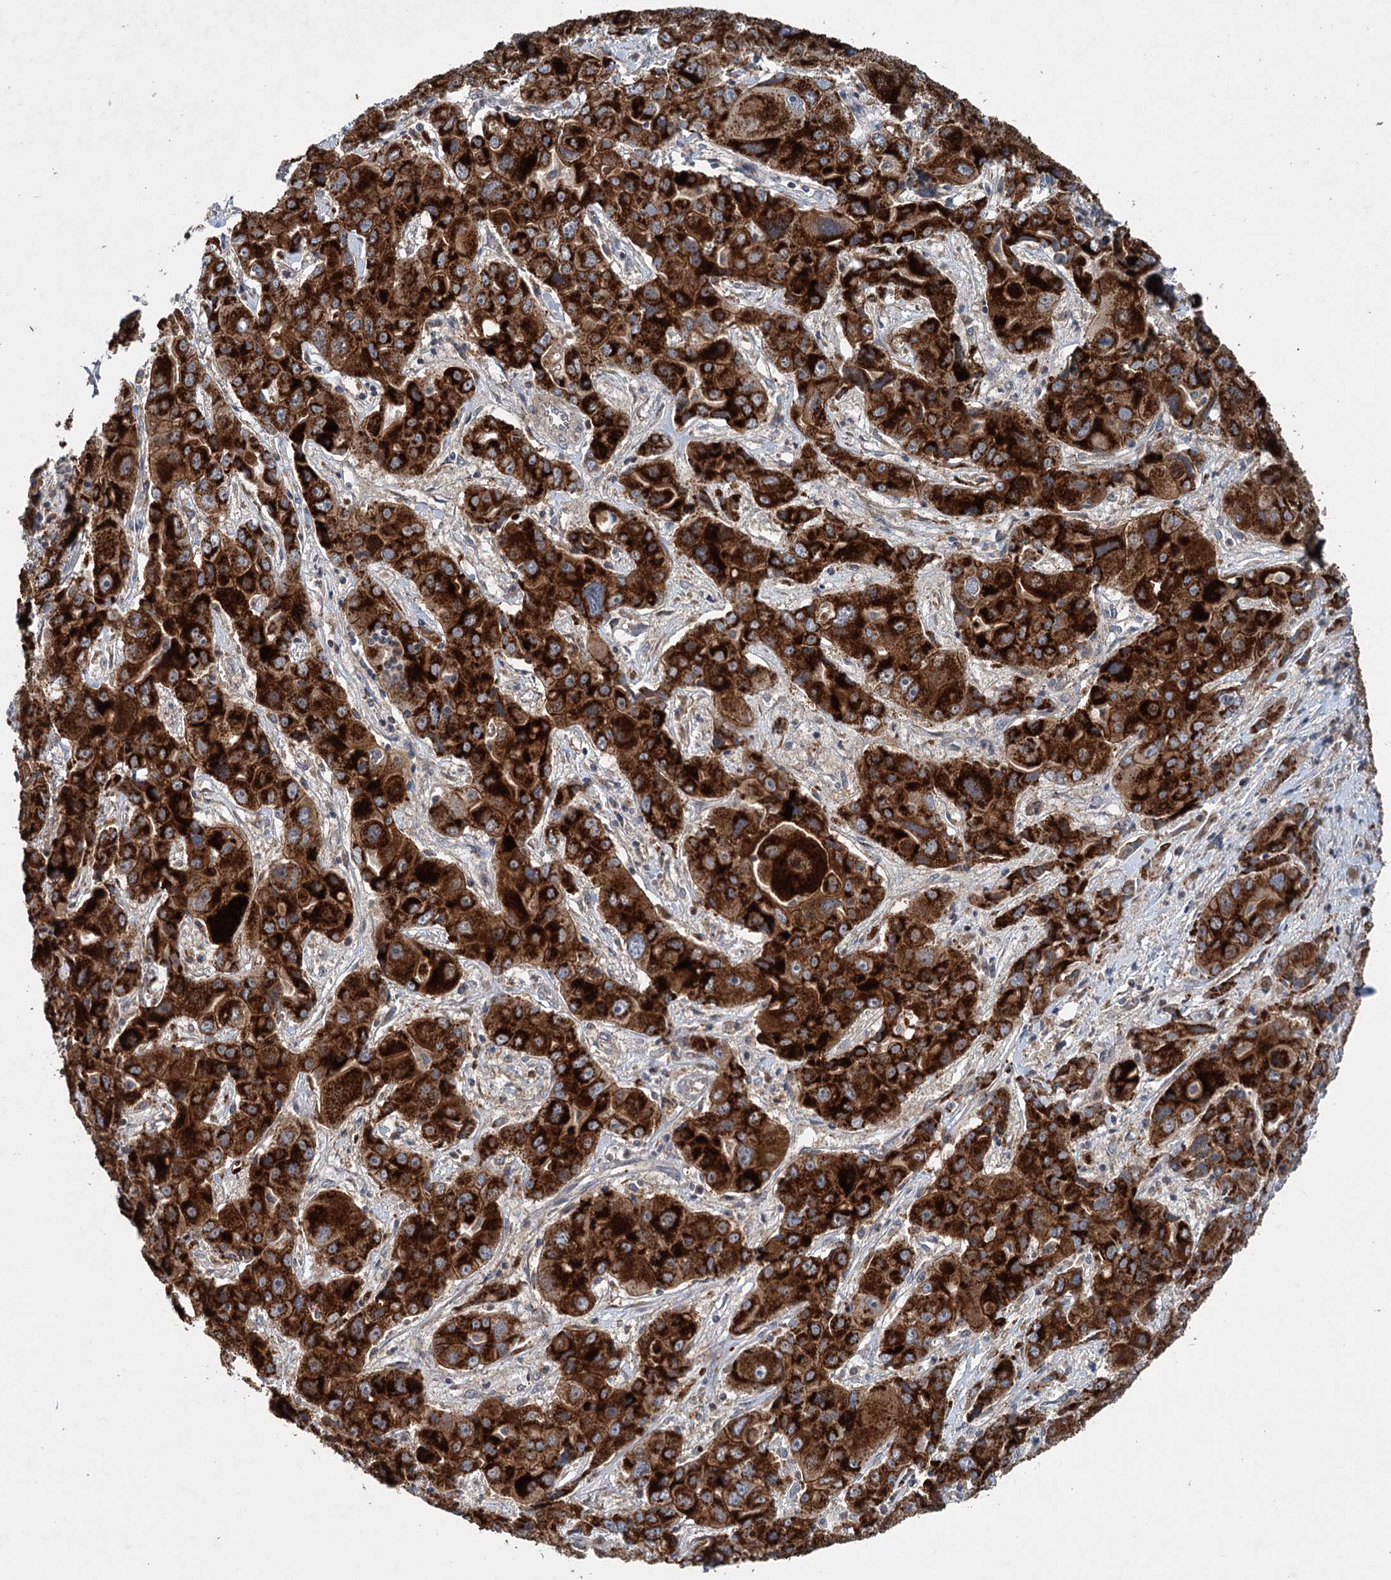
{"staining": {"intensity": "strong", "quantity": ">75%", "location": "cytoplasmic/membranous"}, "tissue": "liver cancer", "cell_type": "Tumor cells", "image_type": "cancer", "snomed": [{"axis": "morphology", "description": "Cholangiocarcinoma"}, {"axis": "topography", "description": "Liver"}], "caption": "Protein staining by immunohistochemistry shows strong cytoplasmic/membranous expression in approximately >75% of tumor cells in liver cholangiocarcinoma.", "gene": "N4BP2L2", "patient": {"sex": "male", "age": 67}}